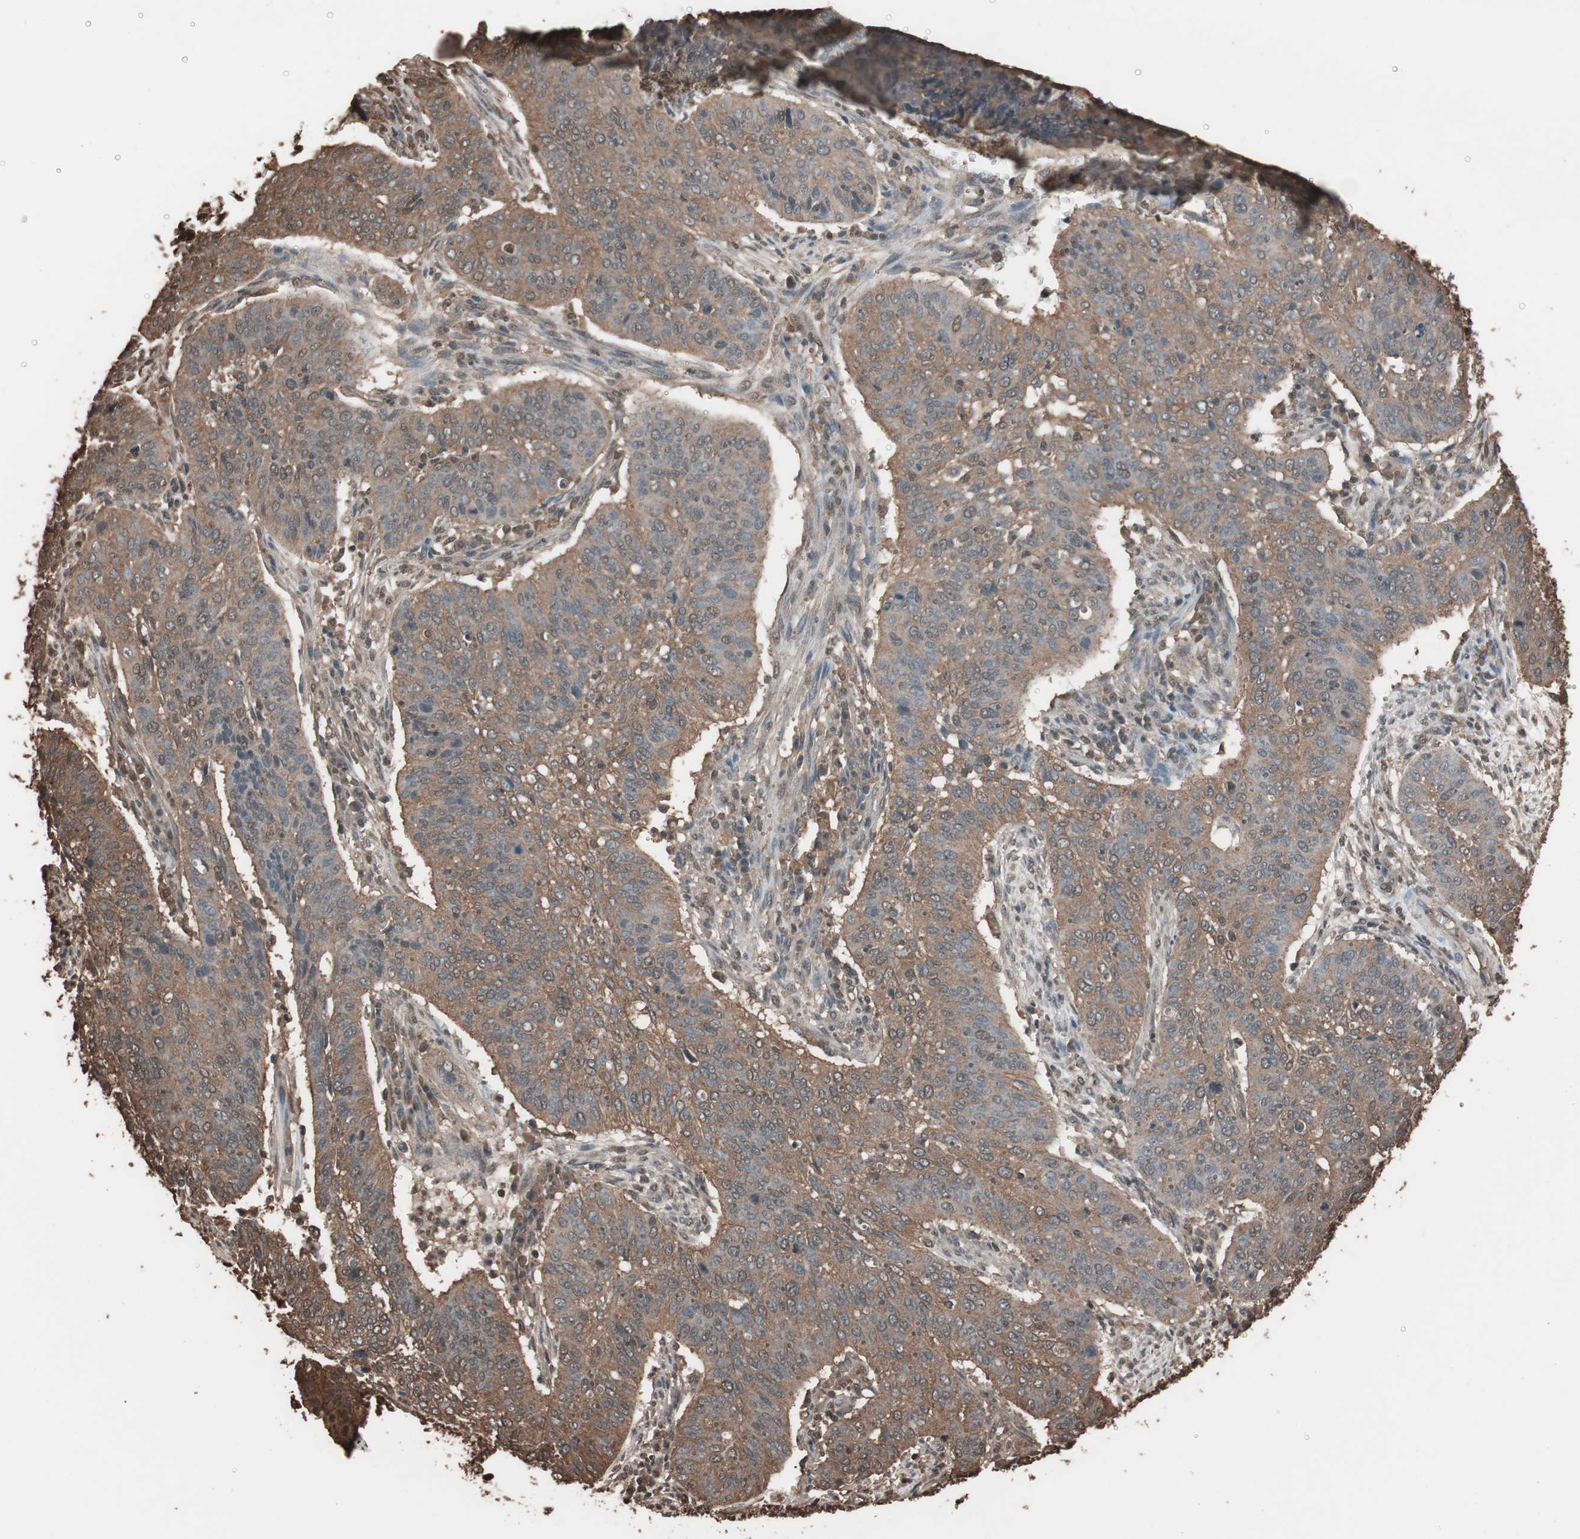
{"staining": {"intensity": "moderate", "quantity": ">75%", "location": "cytoplasmic/membranous"}, "tissue": "cervical cancer", "cell_type": "Tumor cells", "image_type": "cancer", "snomed": [{"axis": "morphology", "description": "Squamous cell carcinoma, NOS"}, {"axis": "topography", "description": "Cervix"}], "caption": "About >75% of tumor cells in human cervical cancer (squamous cell carcinoma) exhibit moderate cytoplasmic/membranous protein positivity as visualized by brown immunohistochemical staining.", "gene": "CALM2", "patient": {"sex": "female", "age": 39}}